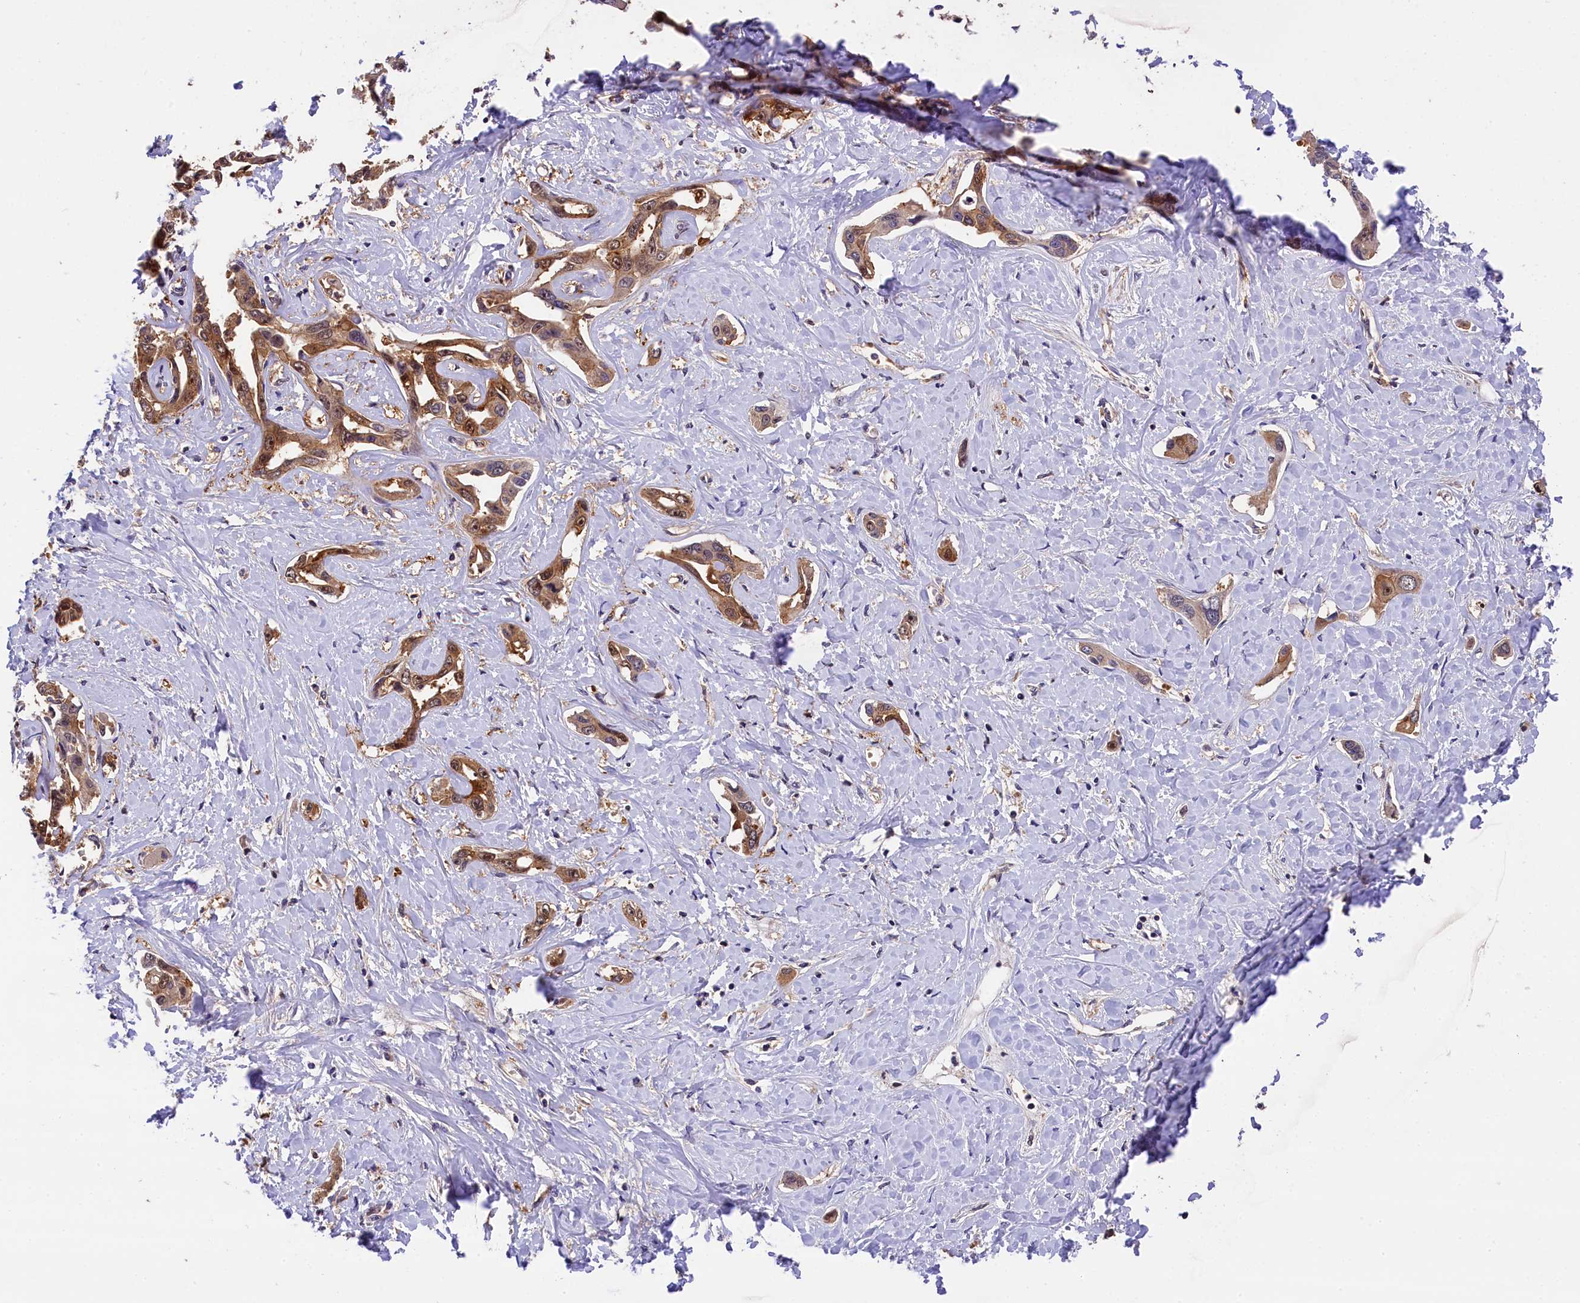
{"staining": {"intensity": "moderate", "quantity": ">75%", "location": "cytoplasmic/membranous,nuclear"}, "tissue": "liver cancer", "cell_type": "Tumor cells", "image_type": "cancer", "snomed": [{"axis": "morphology", "description": "Cholangiocarcinoma"}, {"axis": "topography", "description": "Liver"}], "caption": "This is an image of IHC staining of liver cholangiocarcinoma, which shows moderate expression in the cytoplasmic/membranous and nuclear of tumor cells.", "gene": "EIF6", "patient": {"sex": "male", "age": 59}}